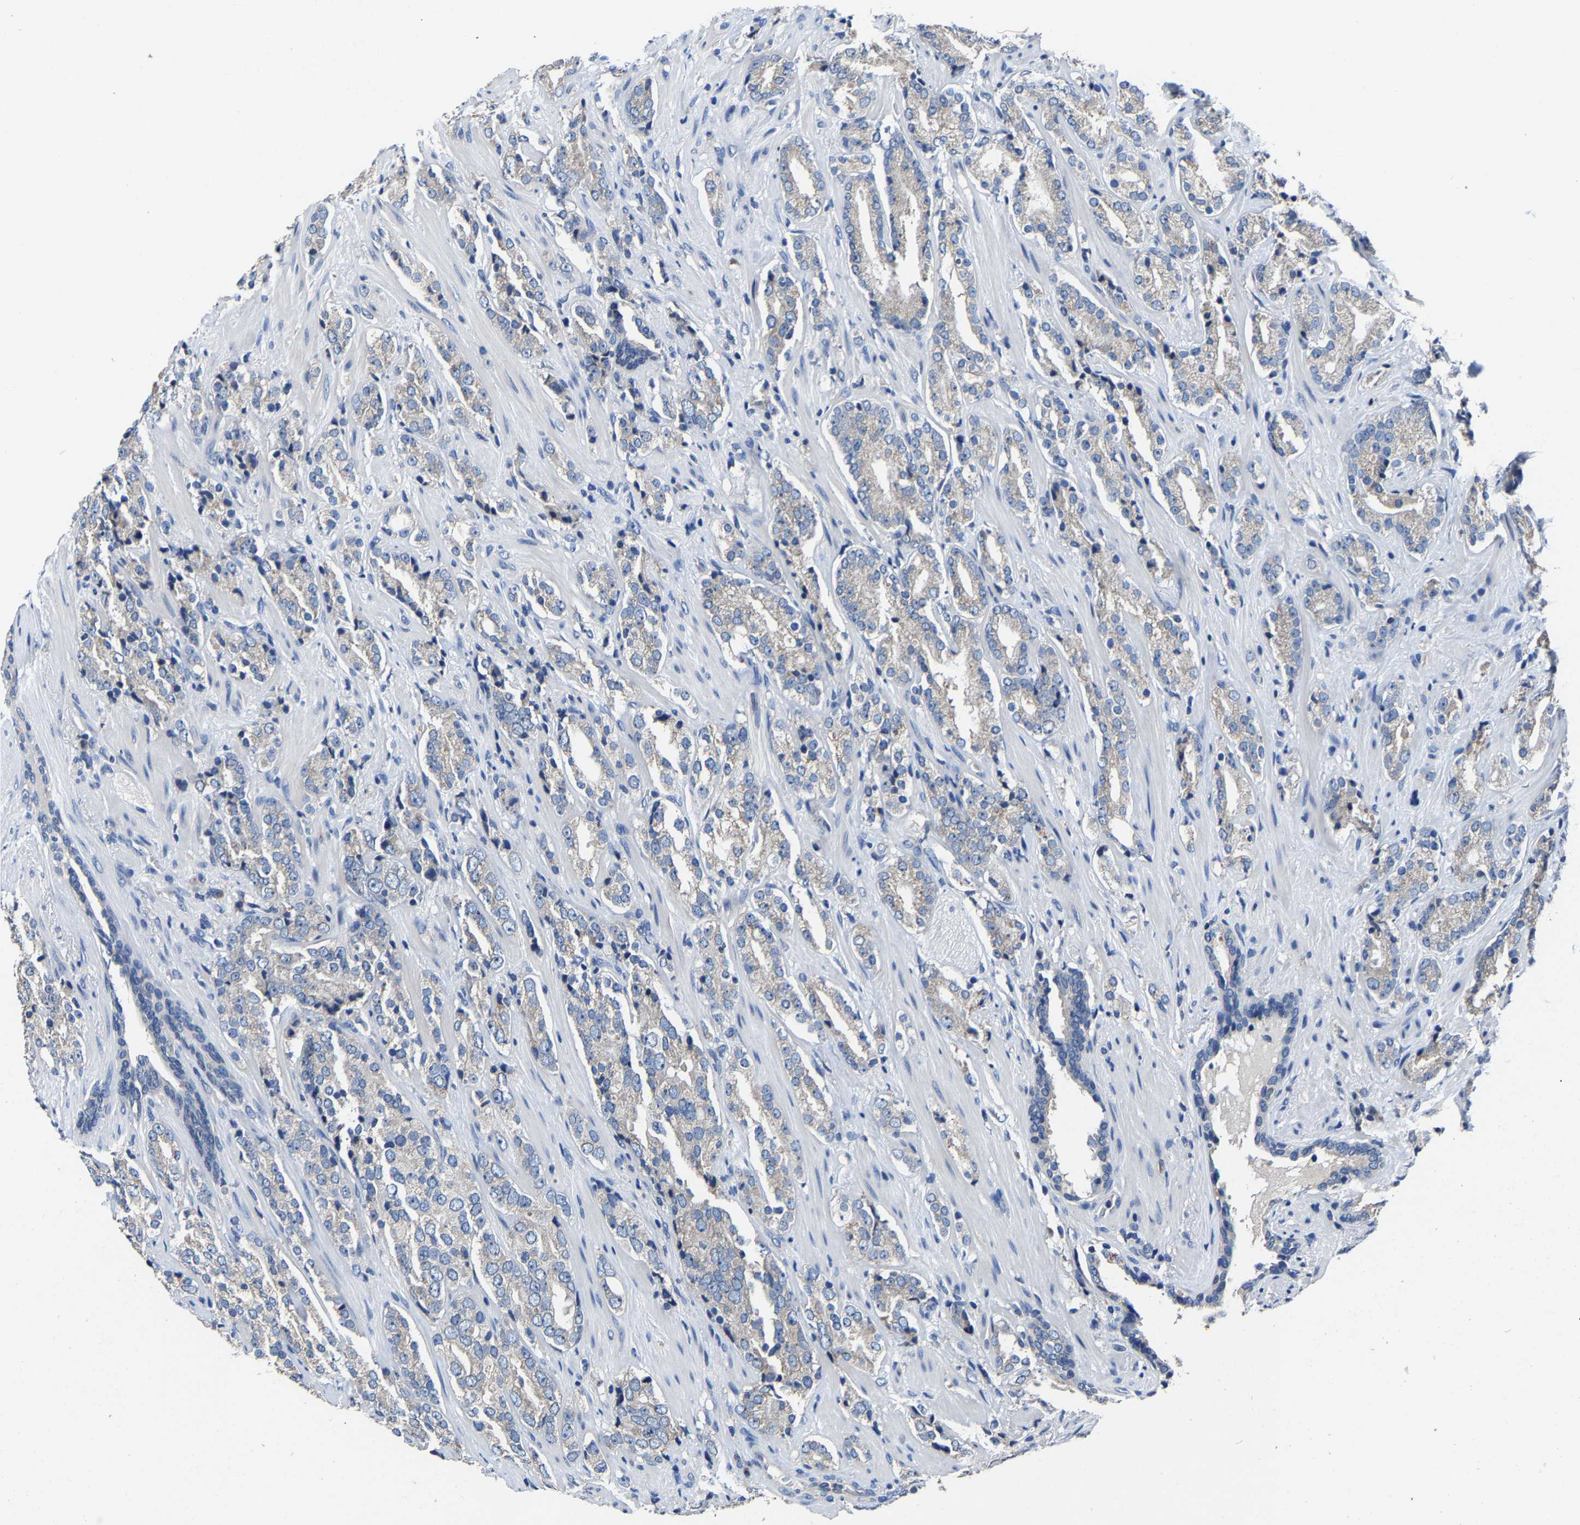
{"staining": {"intensity": "negative", "quantity": "none", "location": "none"}, "tissue": "prostate cancer", "cell_type": "Tumor cells", "image_type": "cancer", "snomed": [{"axis": "morphology", "description": "Adenocarcinoma, High grade"}, {"axis": "topography", "description": "Prostate"}], "caption": "IHC image of neoplastic tissue: human prostate cancer stained with DAB displays no significant protein staining in tumor cells.", "gene": "EBAG9", "patient": {"sex": "male", "age": 71}}